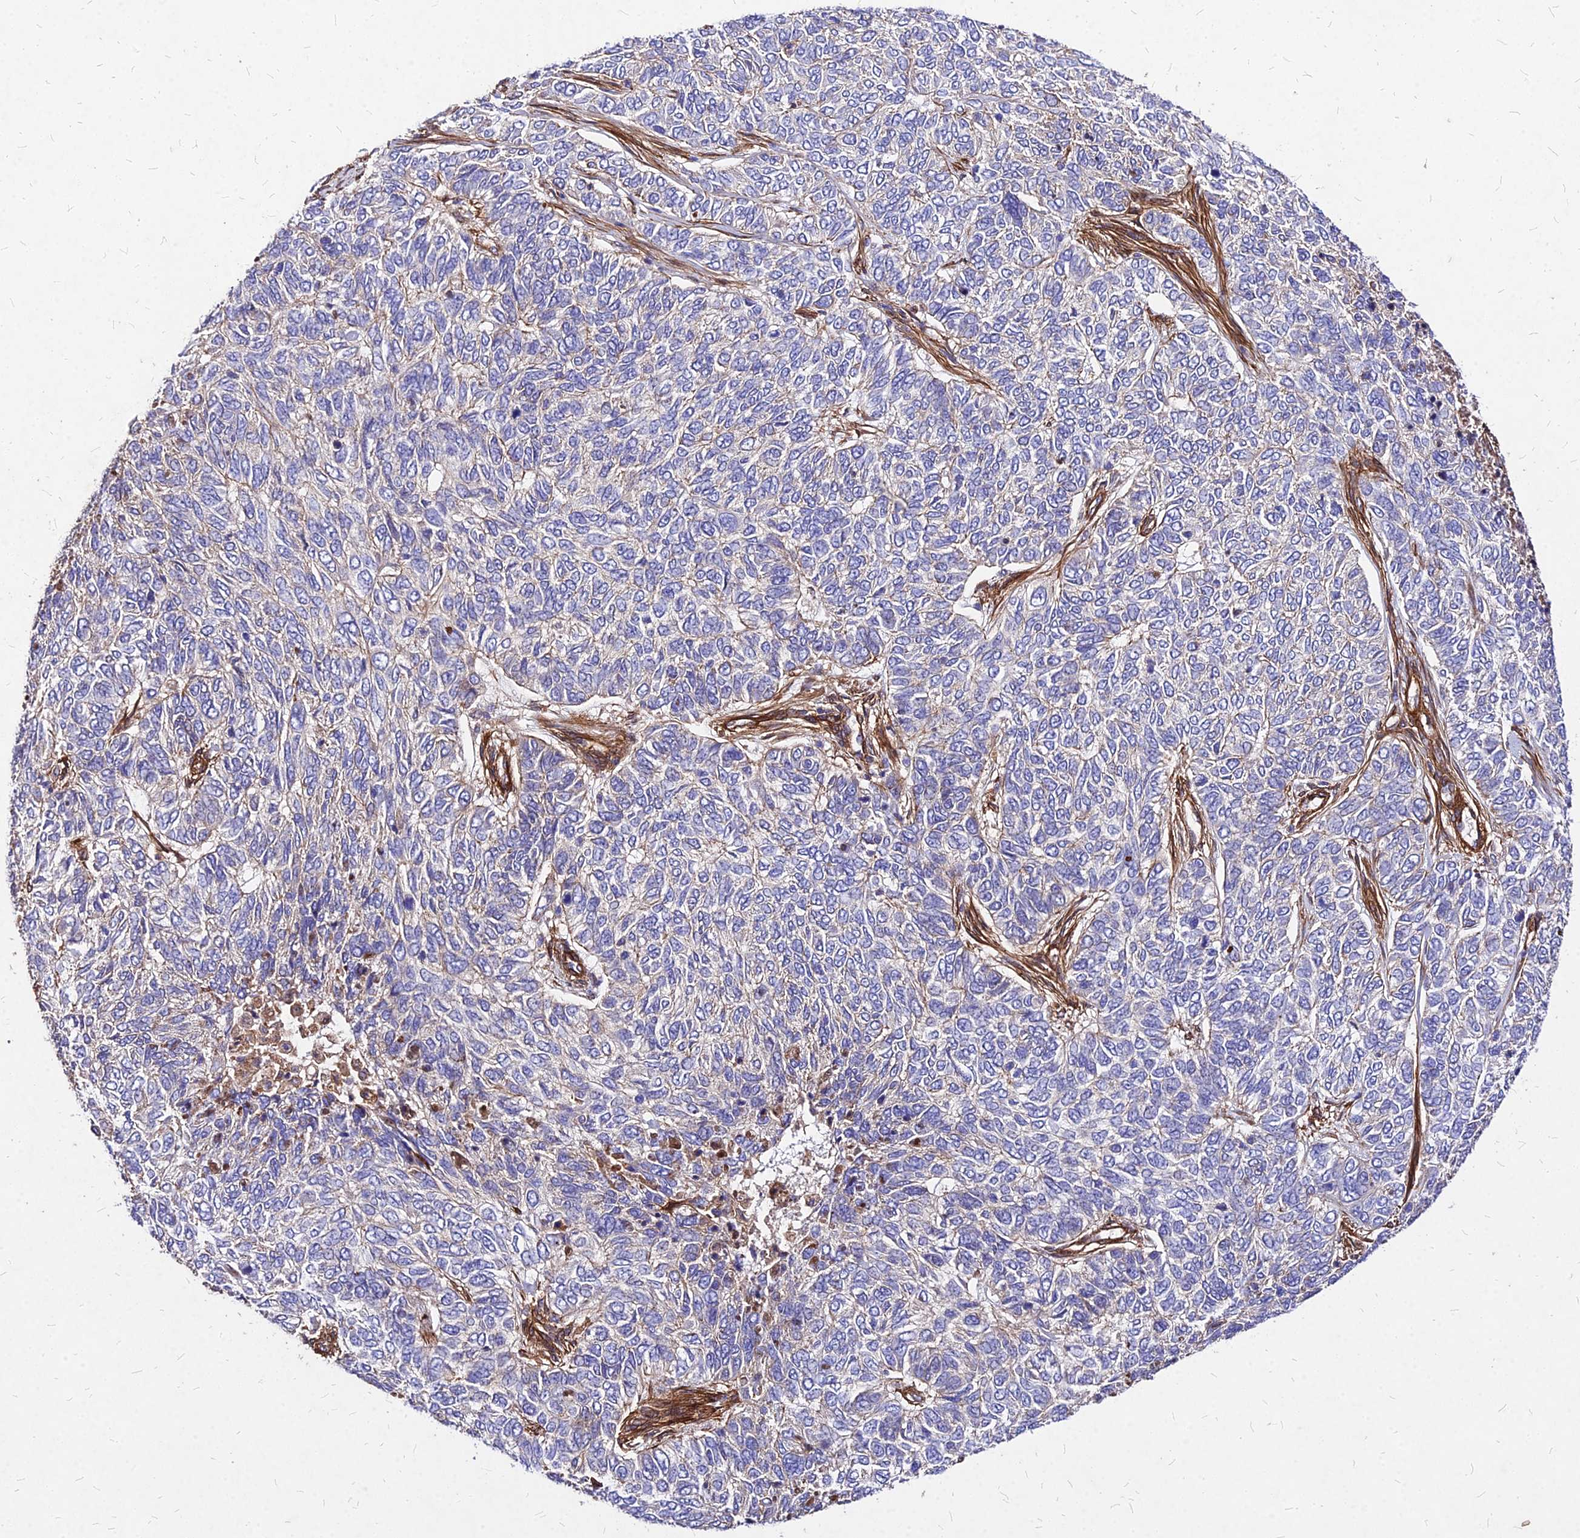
{"staining": {"intensity": "weak", "quantity": "<25%", "location": "cytoplasmic/membranous"}, "tissue": "skin cancer", "cell_type": "Tumor cells", "image_type": "cancer", "snomed": [{"axis": "morphology", "description": "Basal cell carcinoma"}, {"axis": "topography", "description": "Skin"}], "caption": "High power microscopy photomicrograph of an immunohistochemistry (IHC) micrograph of skin cancer (basal cell carcinoma), revealing no significant staining in tumor cells.", "gene": "EFCC1", "patient": {"sex": "female", "age": 65}}